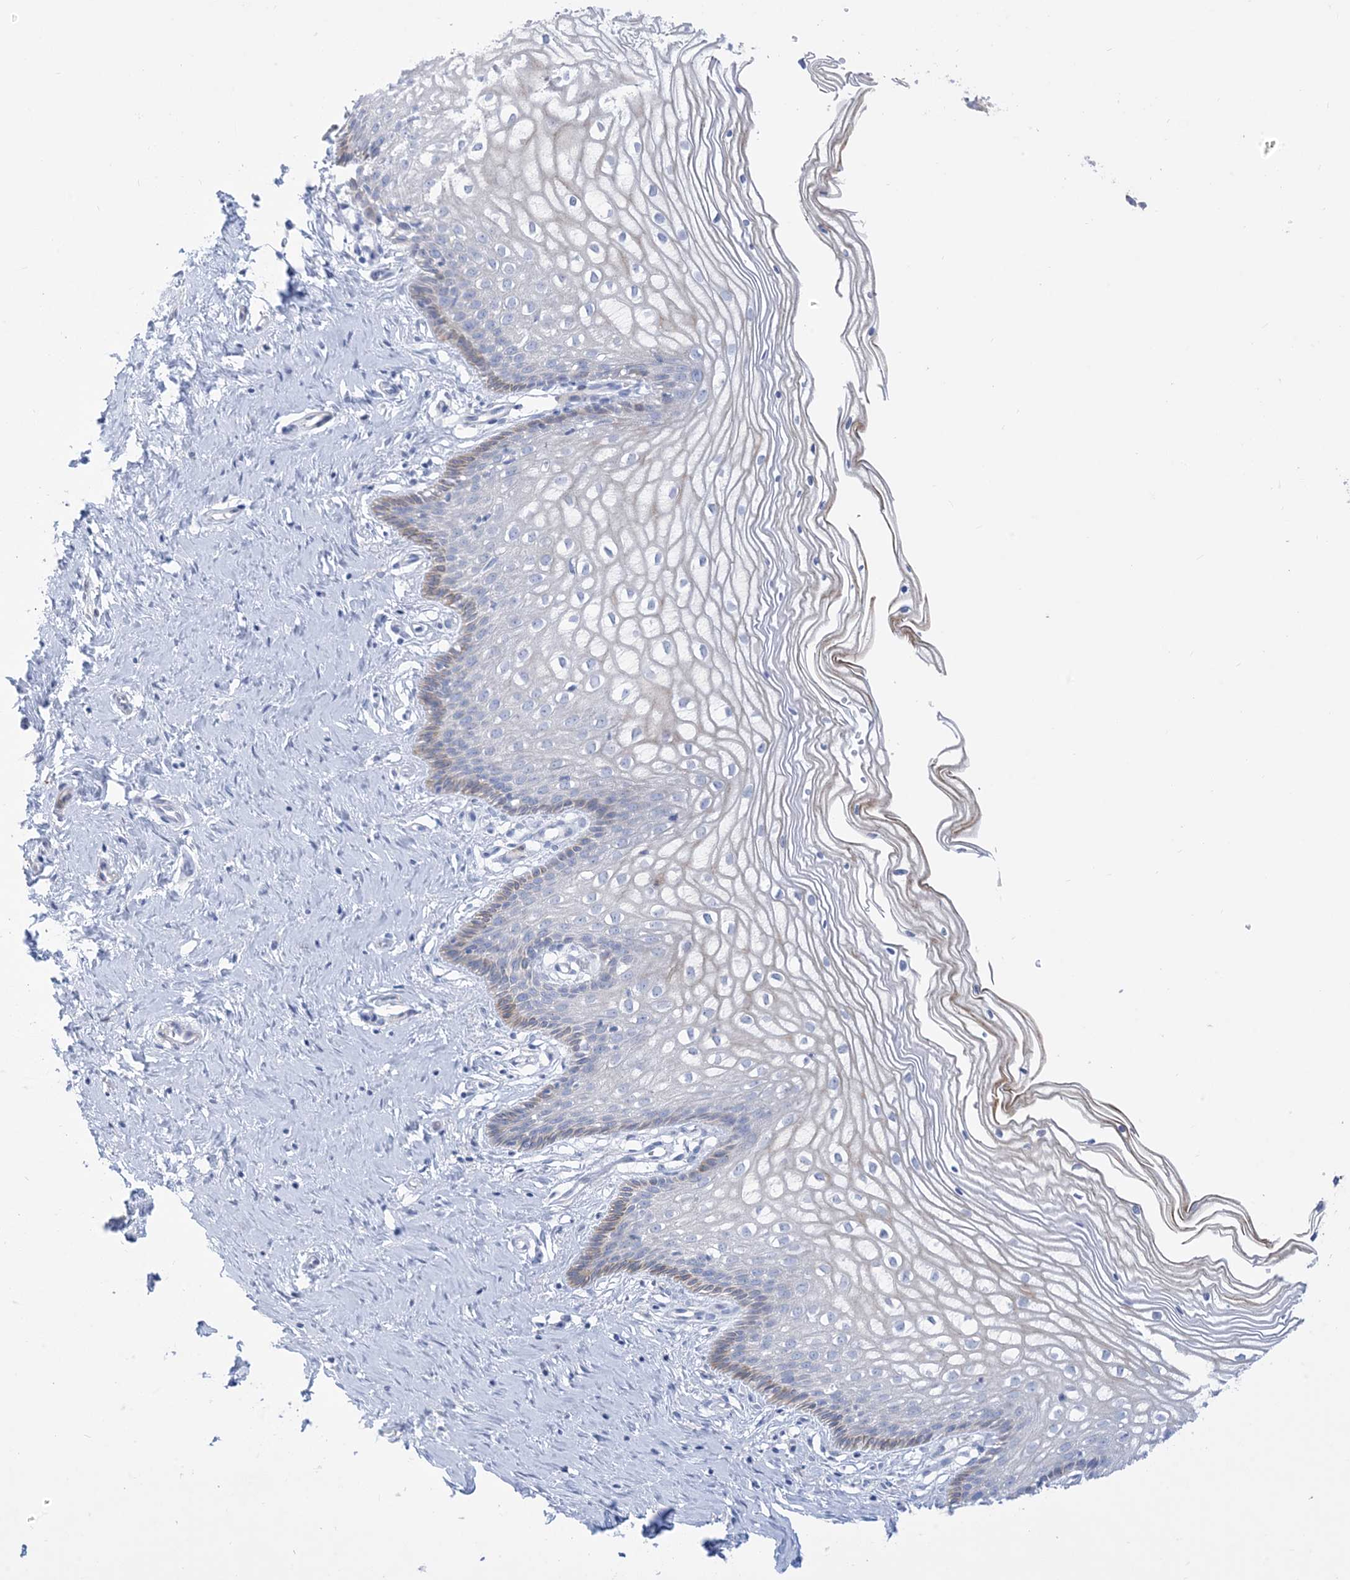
{"staining": {"intensity": "moderate", "quantity": "<25%", "location": "cytoplasmic/membranous"}, "tissue": "cervix", "cell_type": "Glandular cells", "image_type": "normal", "snomed": [{"axis": "morphology", "description": "Normal tissue, NOS"}, {"axis": "topography", "description": "Cervix"}], "caption": "Benign cervix was stained to show a protein in brown. There is low levels of moderate cytoplasmic/membranous expression in about <25% of glandular cells. (DAB (3,3'-diaminobenzidine) = brown stain, brightfield microscopy at high magnification).", "gene": "MARS2", "patient": {"sex": "female", "age": 33}}